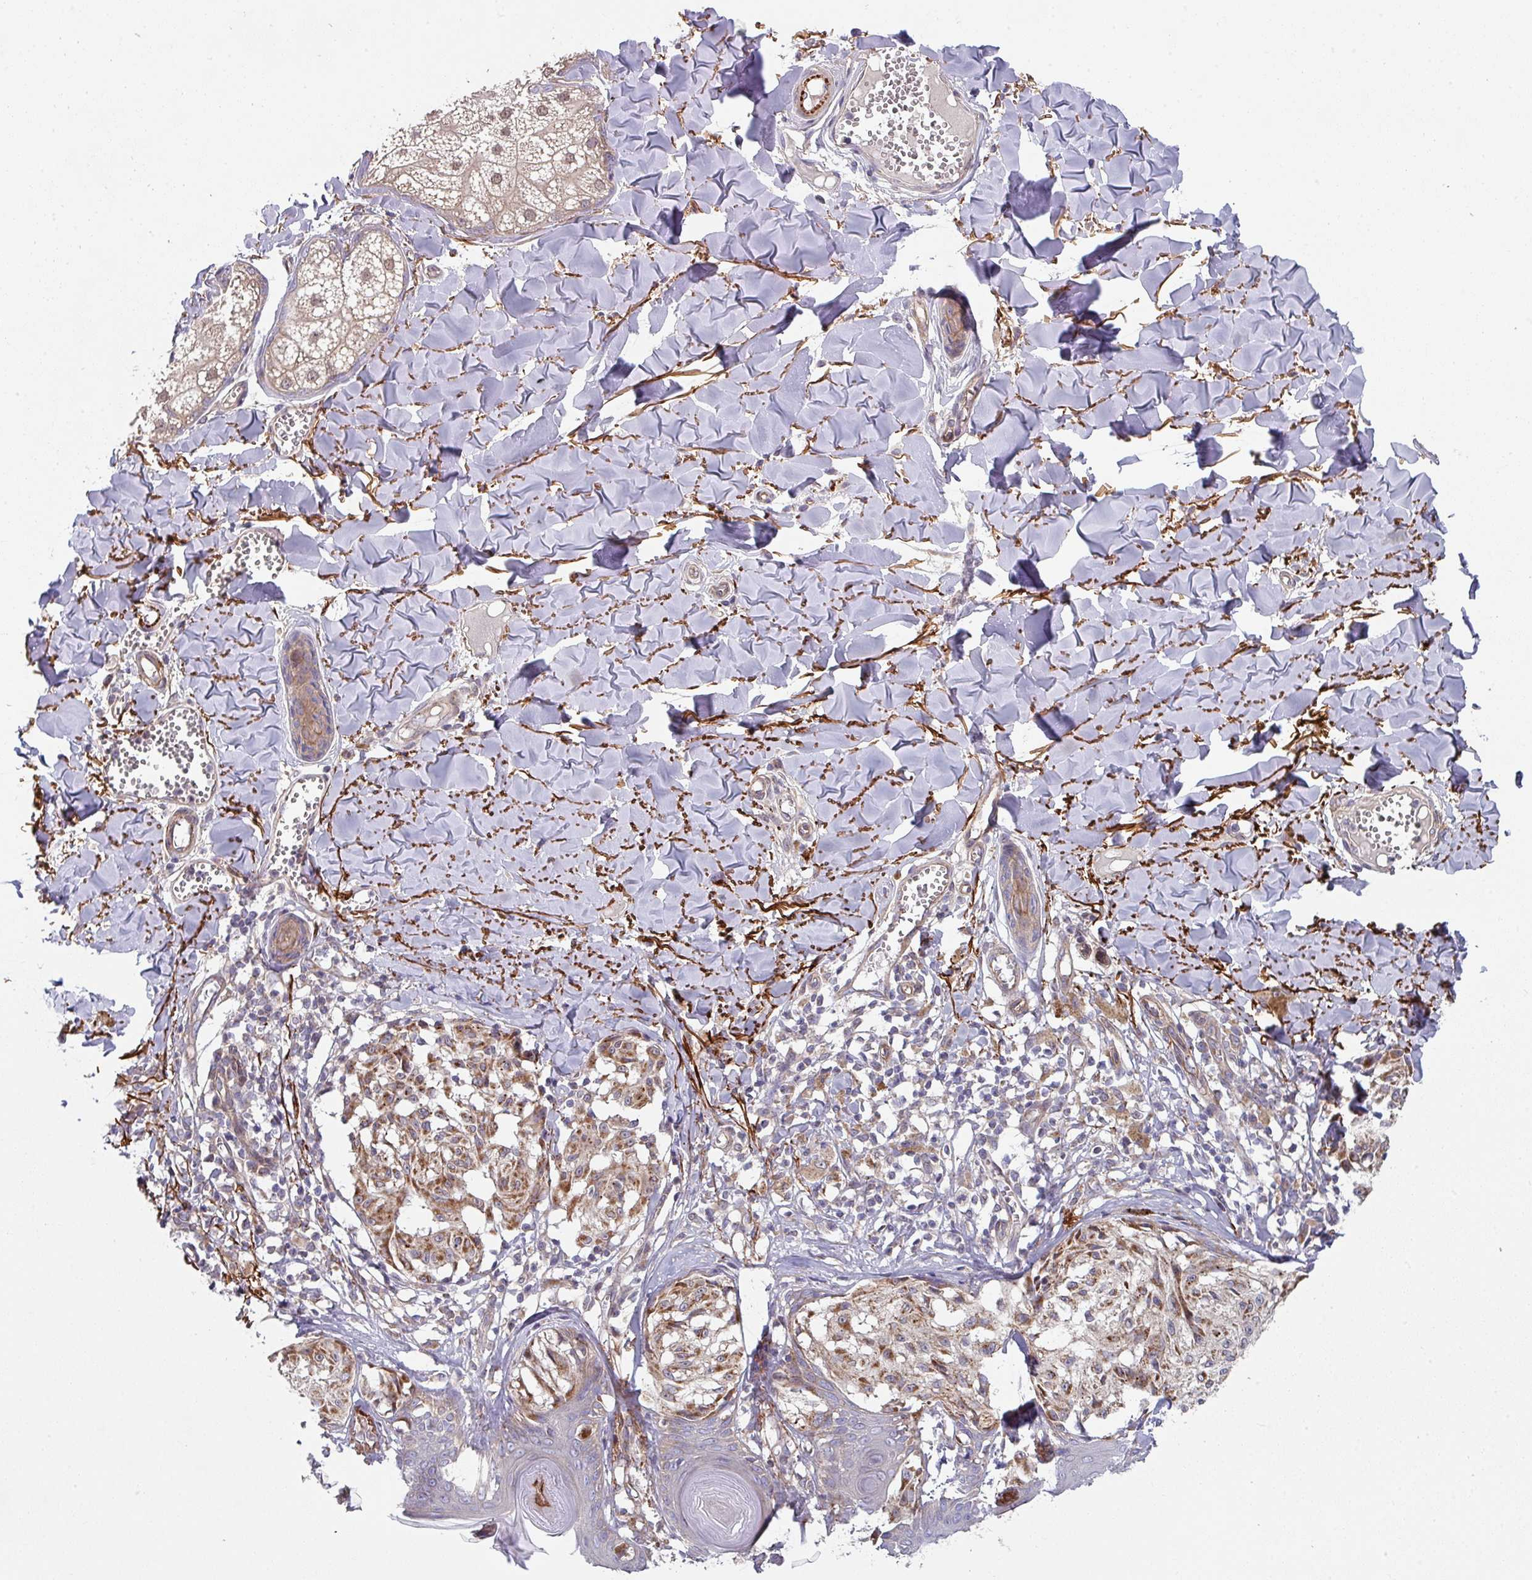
{"staining": {"intensity": "moderate", "quantity": ">75%", "location": "cytoplasmic/membranous"}, "tissue": "melanoma", "cell_type": "Tumor cells", "image_type": "cancer", "snomed": [{"axis": "morphology", "description": "Malignant melanoma, NOS"}, {"axis": "topography", "description": "Skin"}], "caption": "This histopathology image reveals malignant melanoma stained with IHC to label a protein in brown. The cytoplasmic/membranous of tumor cells show moderate positivity for the protein. Nuclei are counter-stained blue.", "gene": "DCAF12L2", "patient": {"sex": "female", "age": 43}}